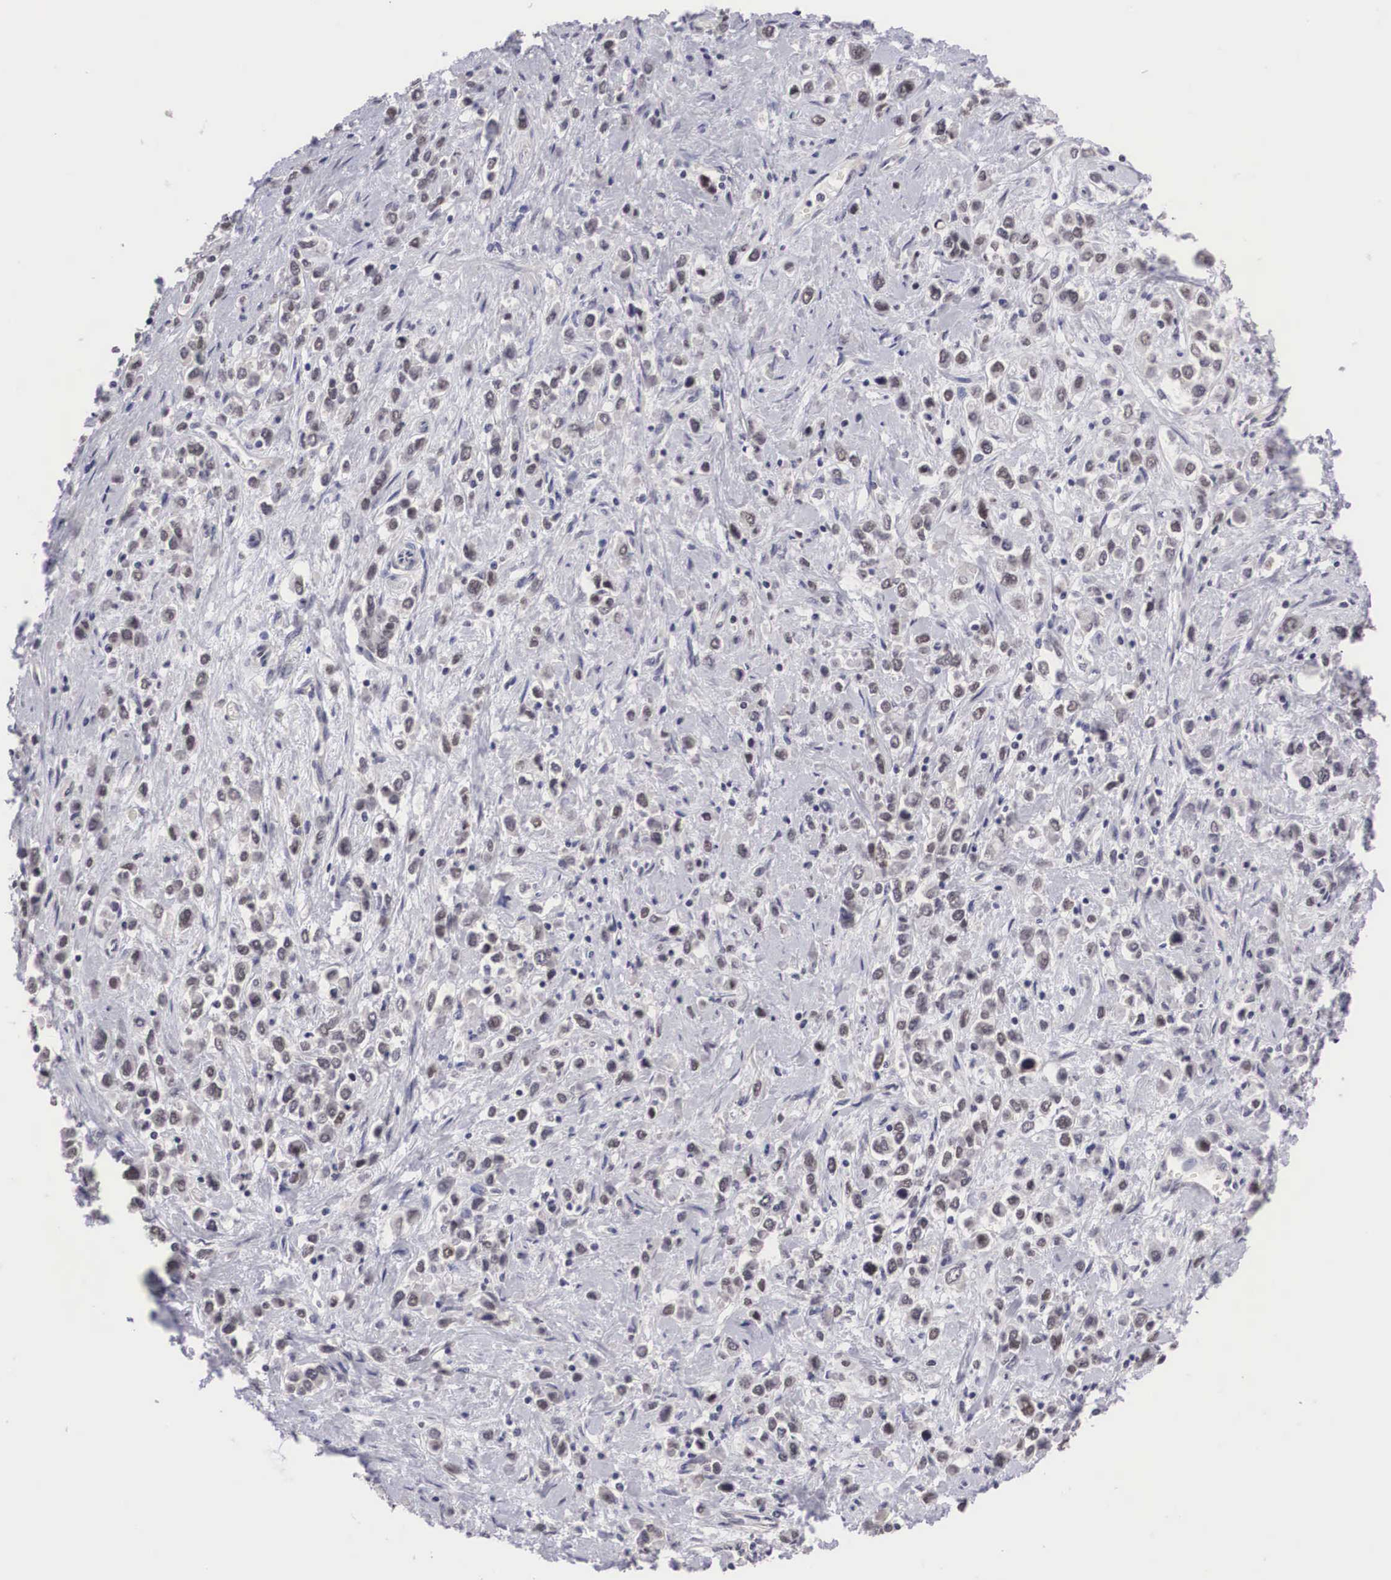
{"staining": {"intensity": "weak", "quantity": "<25%", "location": "nuclear"}, "tissue": "stomach cancer", "cell_type": "Tumor cells", "image_type": "cancer", "snomed": [{"axis": "morphology", "description": "Adenocarcinoma, NOS"}, {"axis": "topography", "description": "Stomach, upper"}], "caption": "The histopathology image demonstrates no significant positivity in tumor cells of stomach cancer (adenocarcinoma).", "gene": "MORC2", "patient": {"sex": "male", "age": 76}}